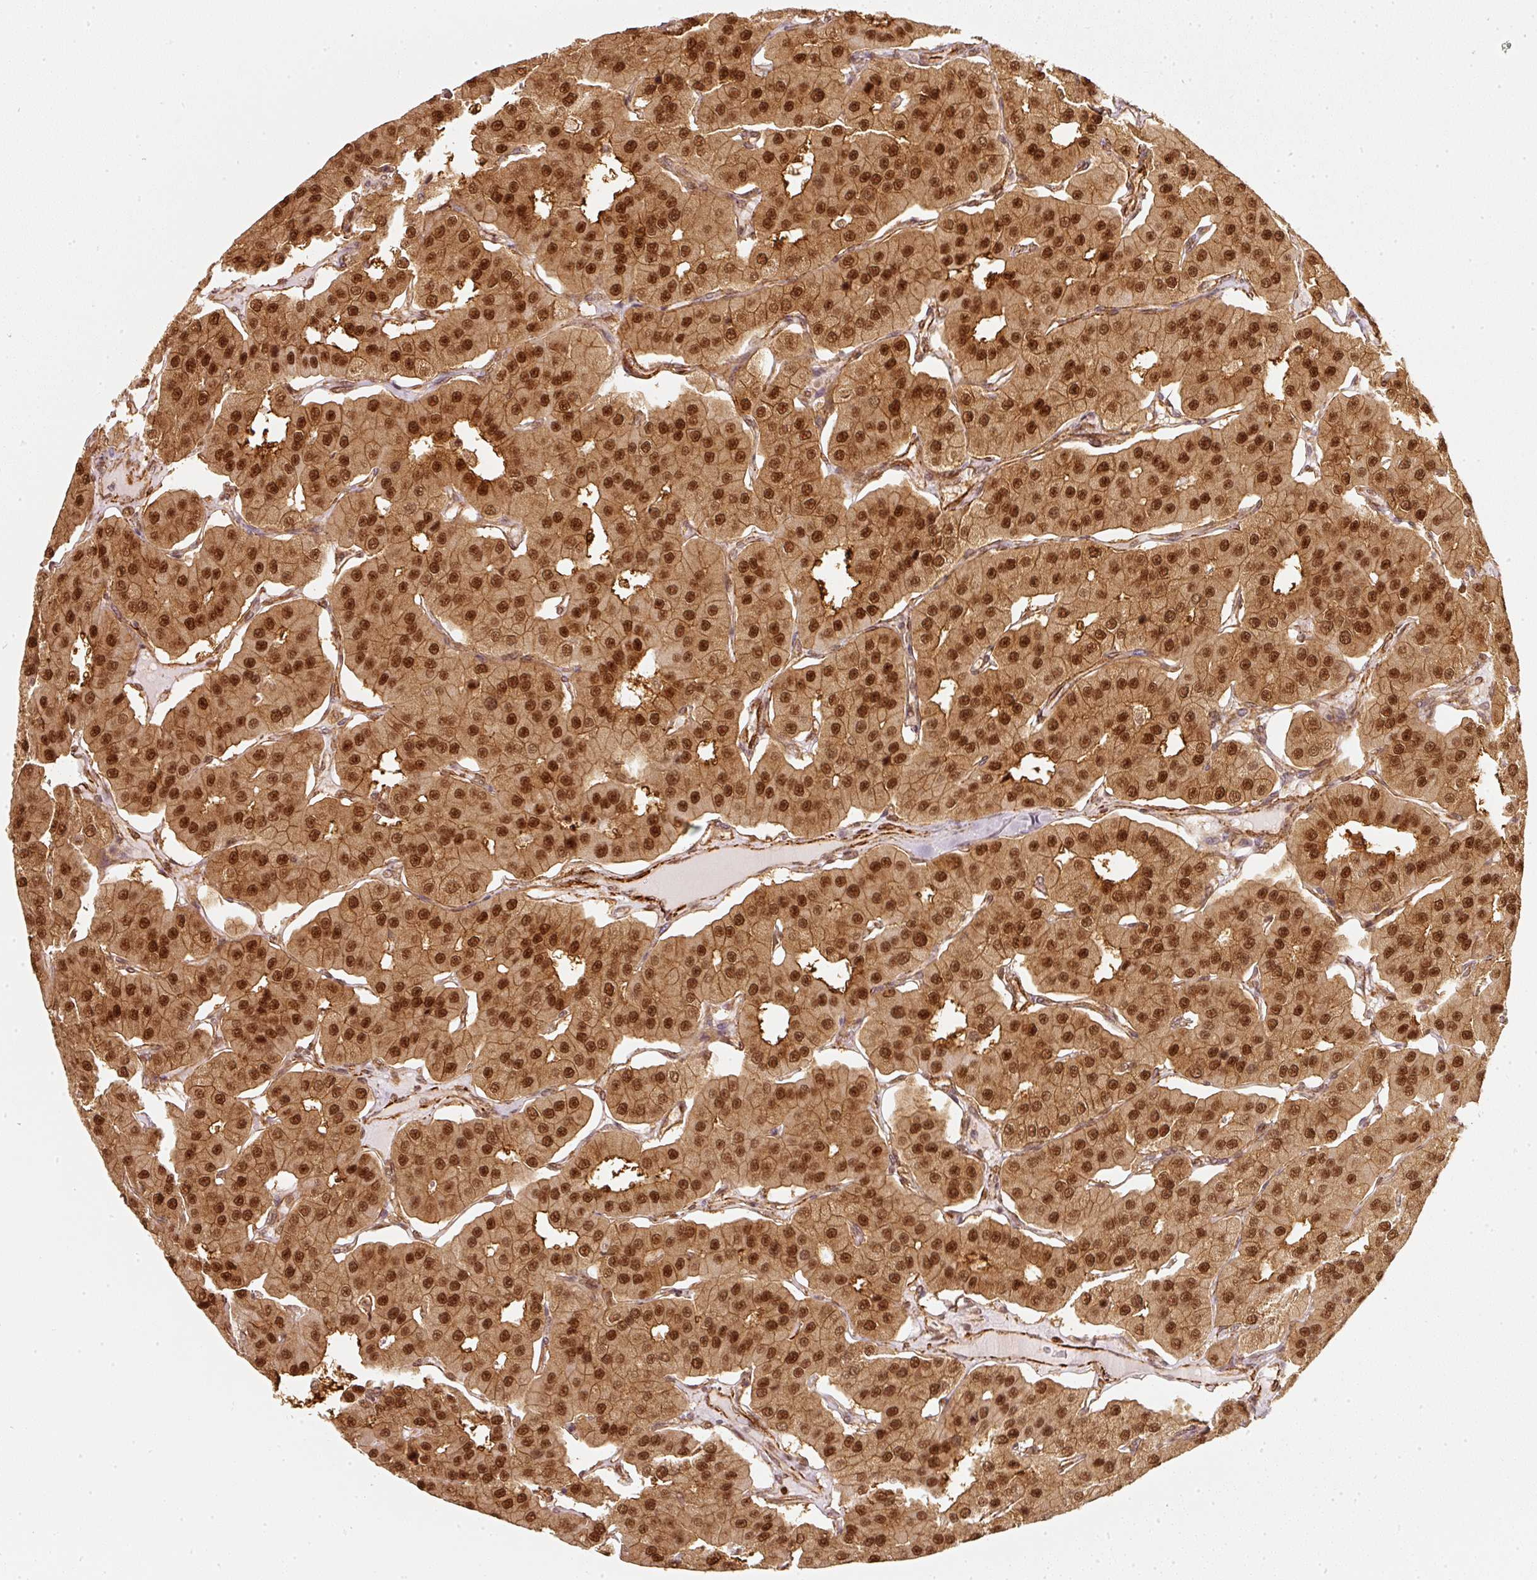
{"staining": {"intensity": "strong", "quantity": ">75%", "location": "cytoplasmic/membranous,nuclear"}, "tissue": "parathyroid gland", "cell_type": "Glandular cells", "image_type": "normal", "snomed": [{"axis": "morphology", "description": "Normal tissue, NOS"}, {"axis": "morphology", "description": "Adenoma, NOS"}, {"axis": "topography", "description": "Parathyroid gland"}], "caption": "DAB (3,3'-diaminobenzidine) immunohistochemical staining of unremarkable human parathyroid gland reveals strong cytoplasmic/membranous,nuclear protein expression in about >75% of glandular cells.", "gene": "PSMD1", "patient": {"sex": "female", "age": 86}}